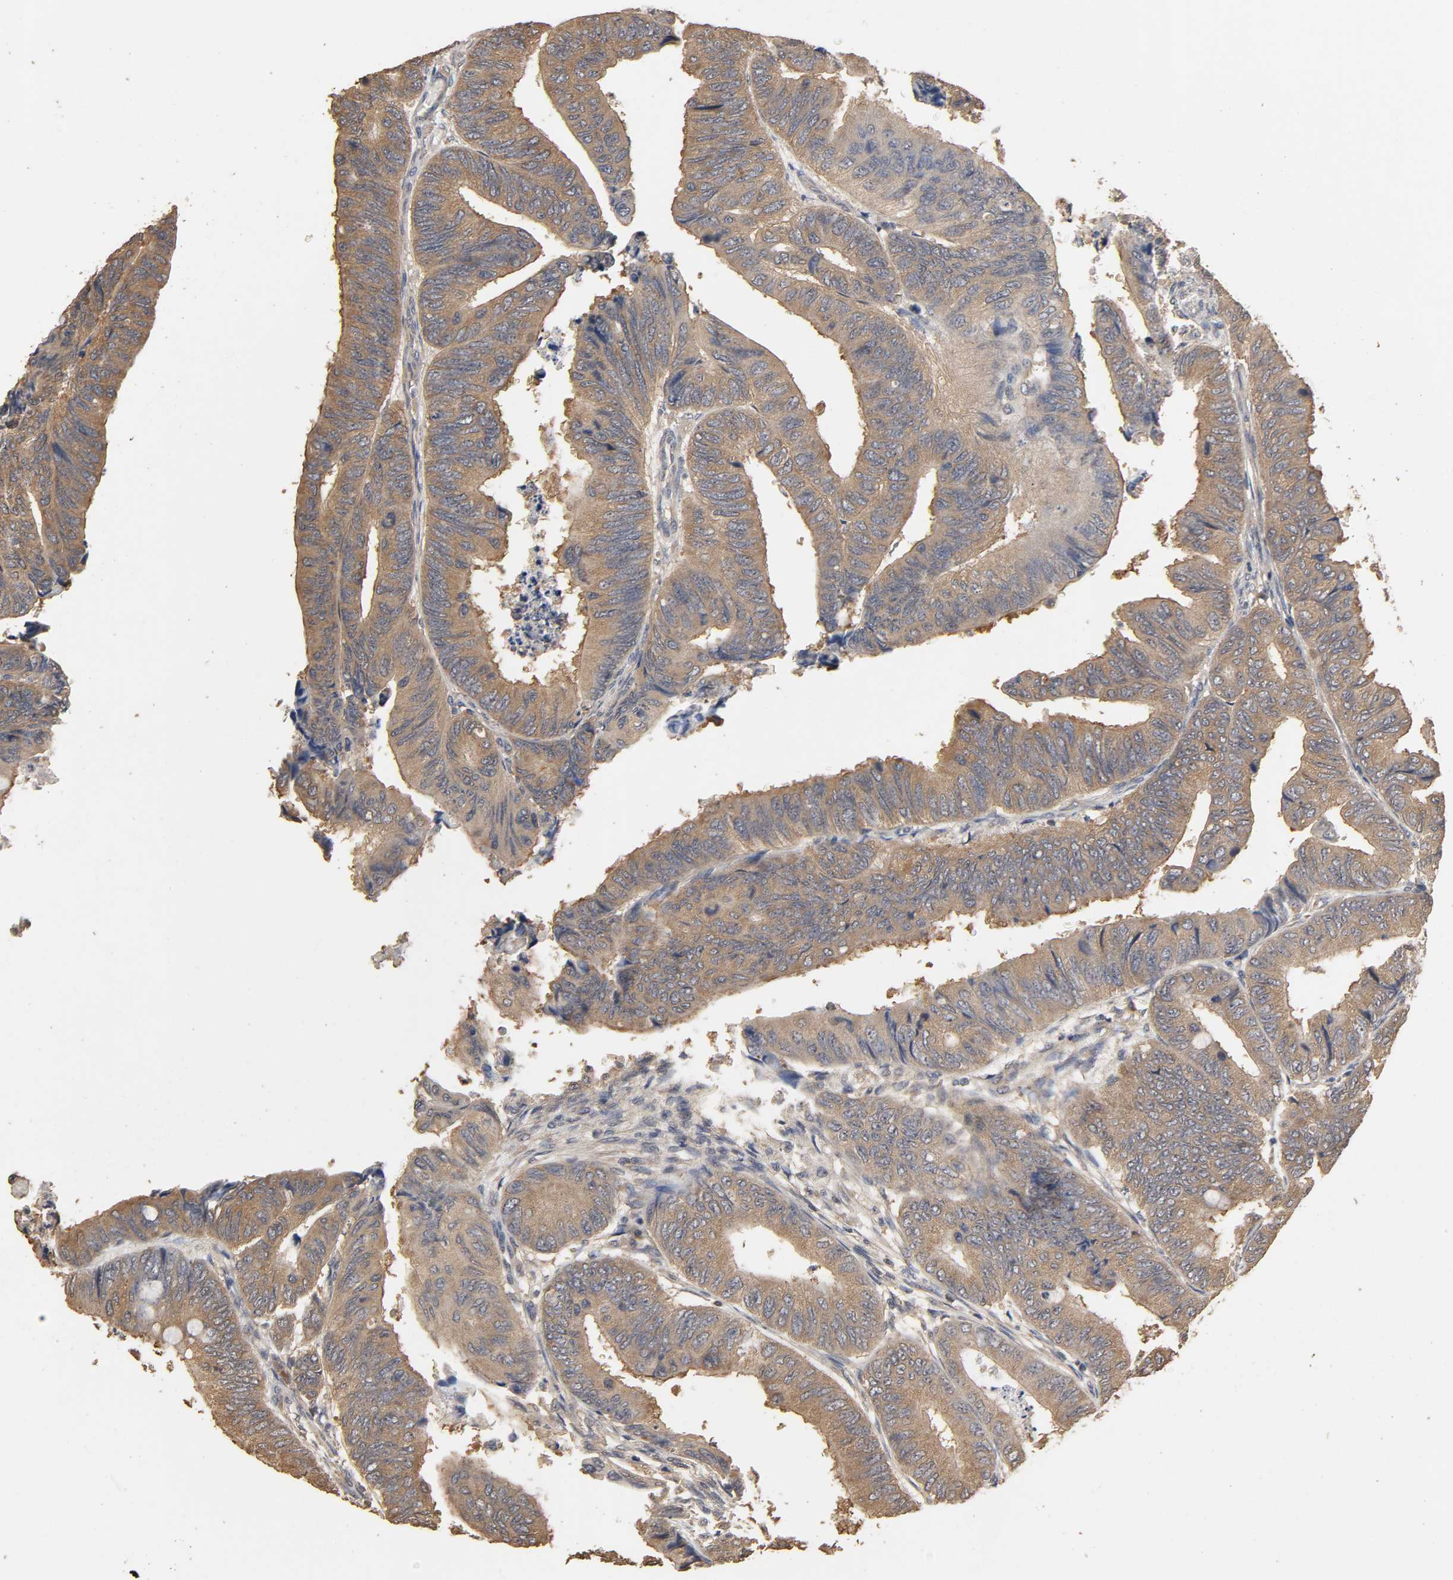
{"staining": {"intensity": "moderate", "quantity": ">75%", "location": "cytoplasmic/membranous"}, "tissue": "colorectal cancer", "cell_type": "Tumor cells", "image_type": "cancer", "snomed": [{"axis": "morphology", "description": "Normal tissue, NOS"}, {"axis": "morphology", "description": "Adenocarcinoma, NOS"}, {"axis": "topography", "description": "Rectum"}, {"axis": "topography", "description": "Peripheral nerve tissue"}], "caption": "Moderate cytoplasmic/membranous expression for a protein is appreciated in about >75% of tumor cells of colorectal cancer using IHC.", "gene": "ARHGEF7", "patient": {"sex": "male", "age": 92}}